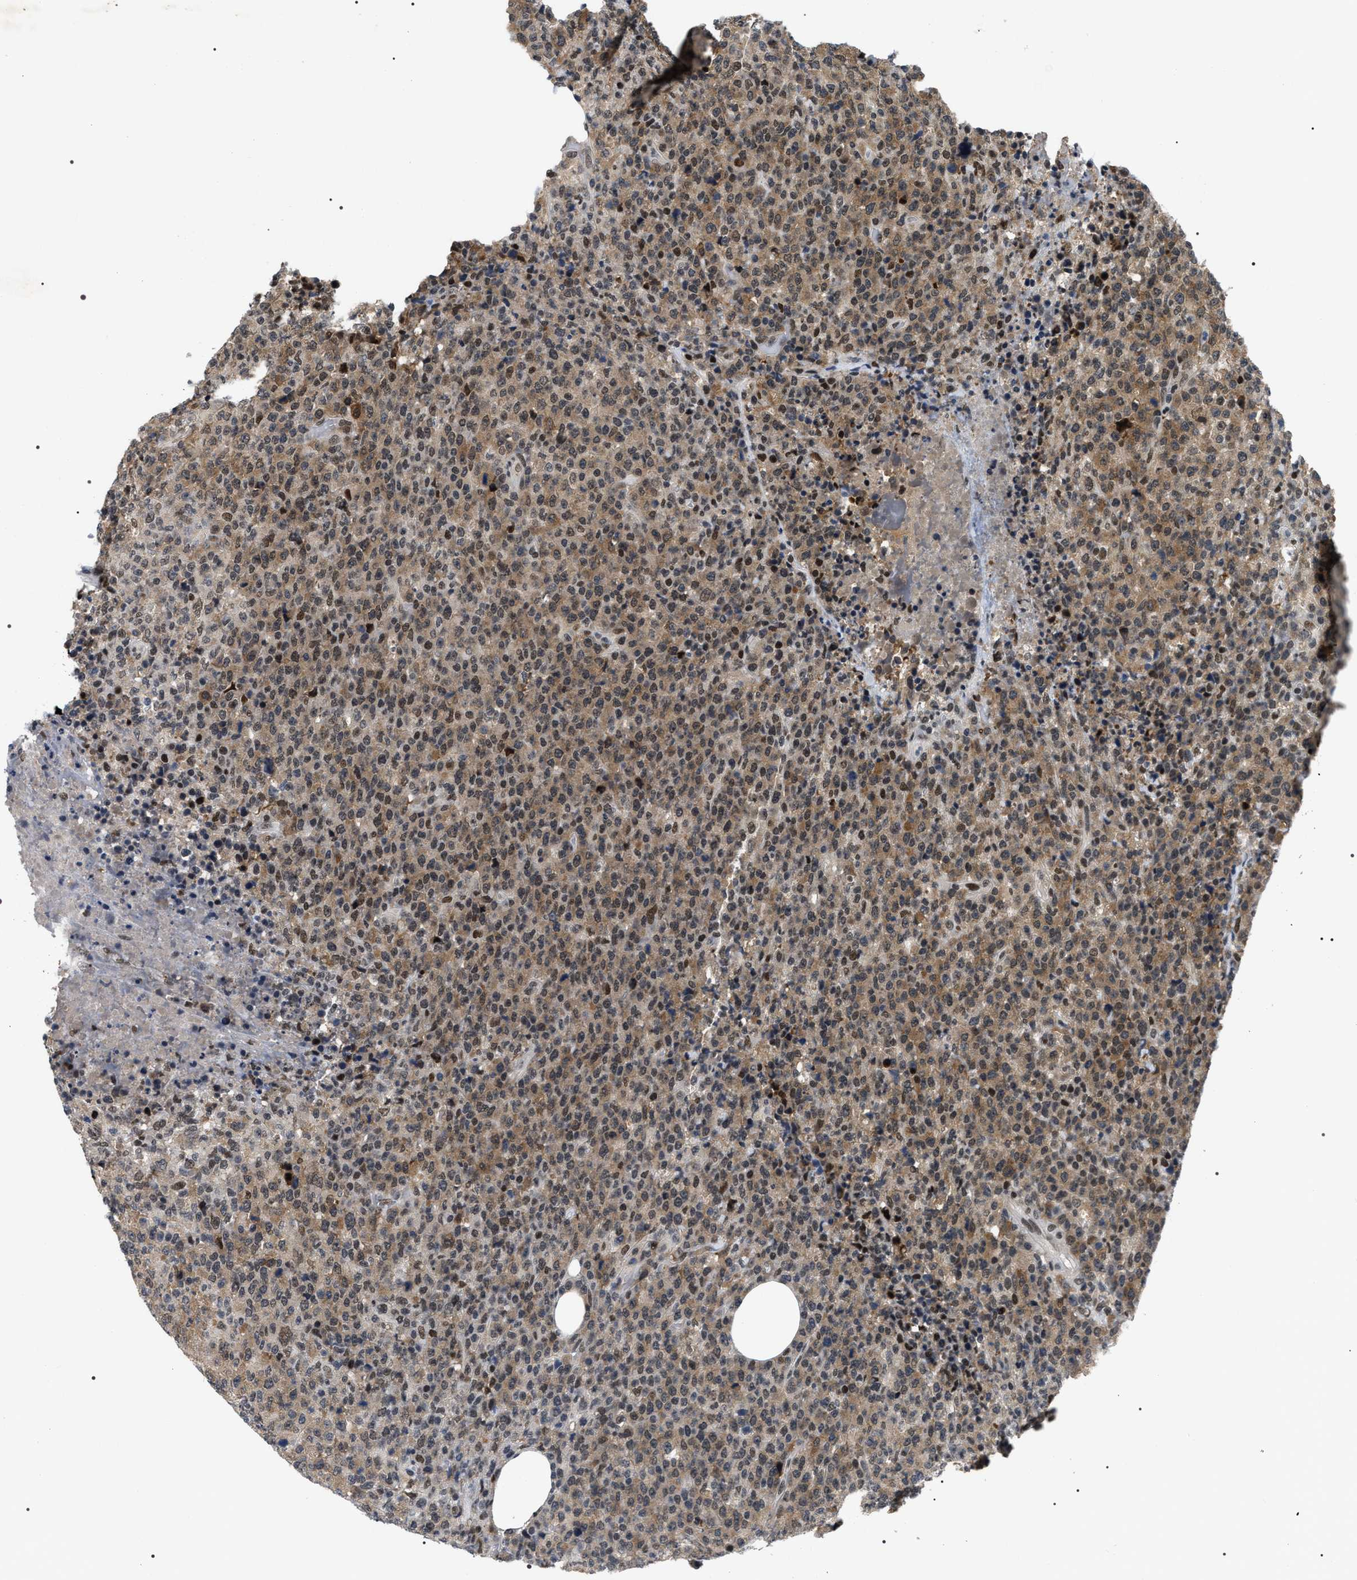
{"staining": {"intensity": "moderate", "quantity": "25%-75%", "location": "cytoplasmic/membranous,nuclear"}, "tissue": "lymphoma", "cell_type": "Tumor cells", "image_type": "cancer", "snomed": [{"axis": "morphology", "description": "Malignant lymphoma, non-Hodgkin's type, Low grade"}, {"axis": "topography", "description": "Lymph node"}], "caption": "This is an image of immunohistochemistry staining of low-grade malignant lymphoma, non-Hodgkin's type, which shows moderate positivity in the cytoplasmic/membranous and nuclear of tumor cells.", "gene": "C7orf25", "patient": {"sex": "male", "age": 66}}